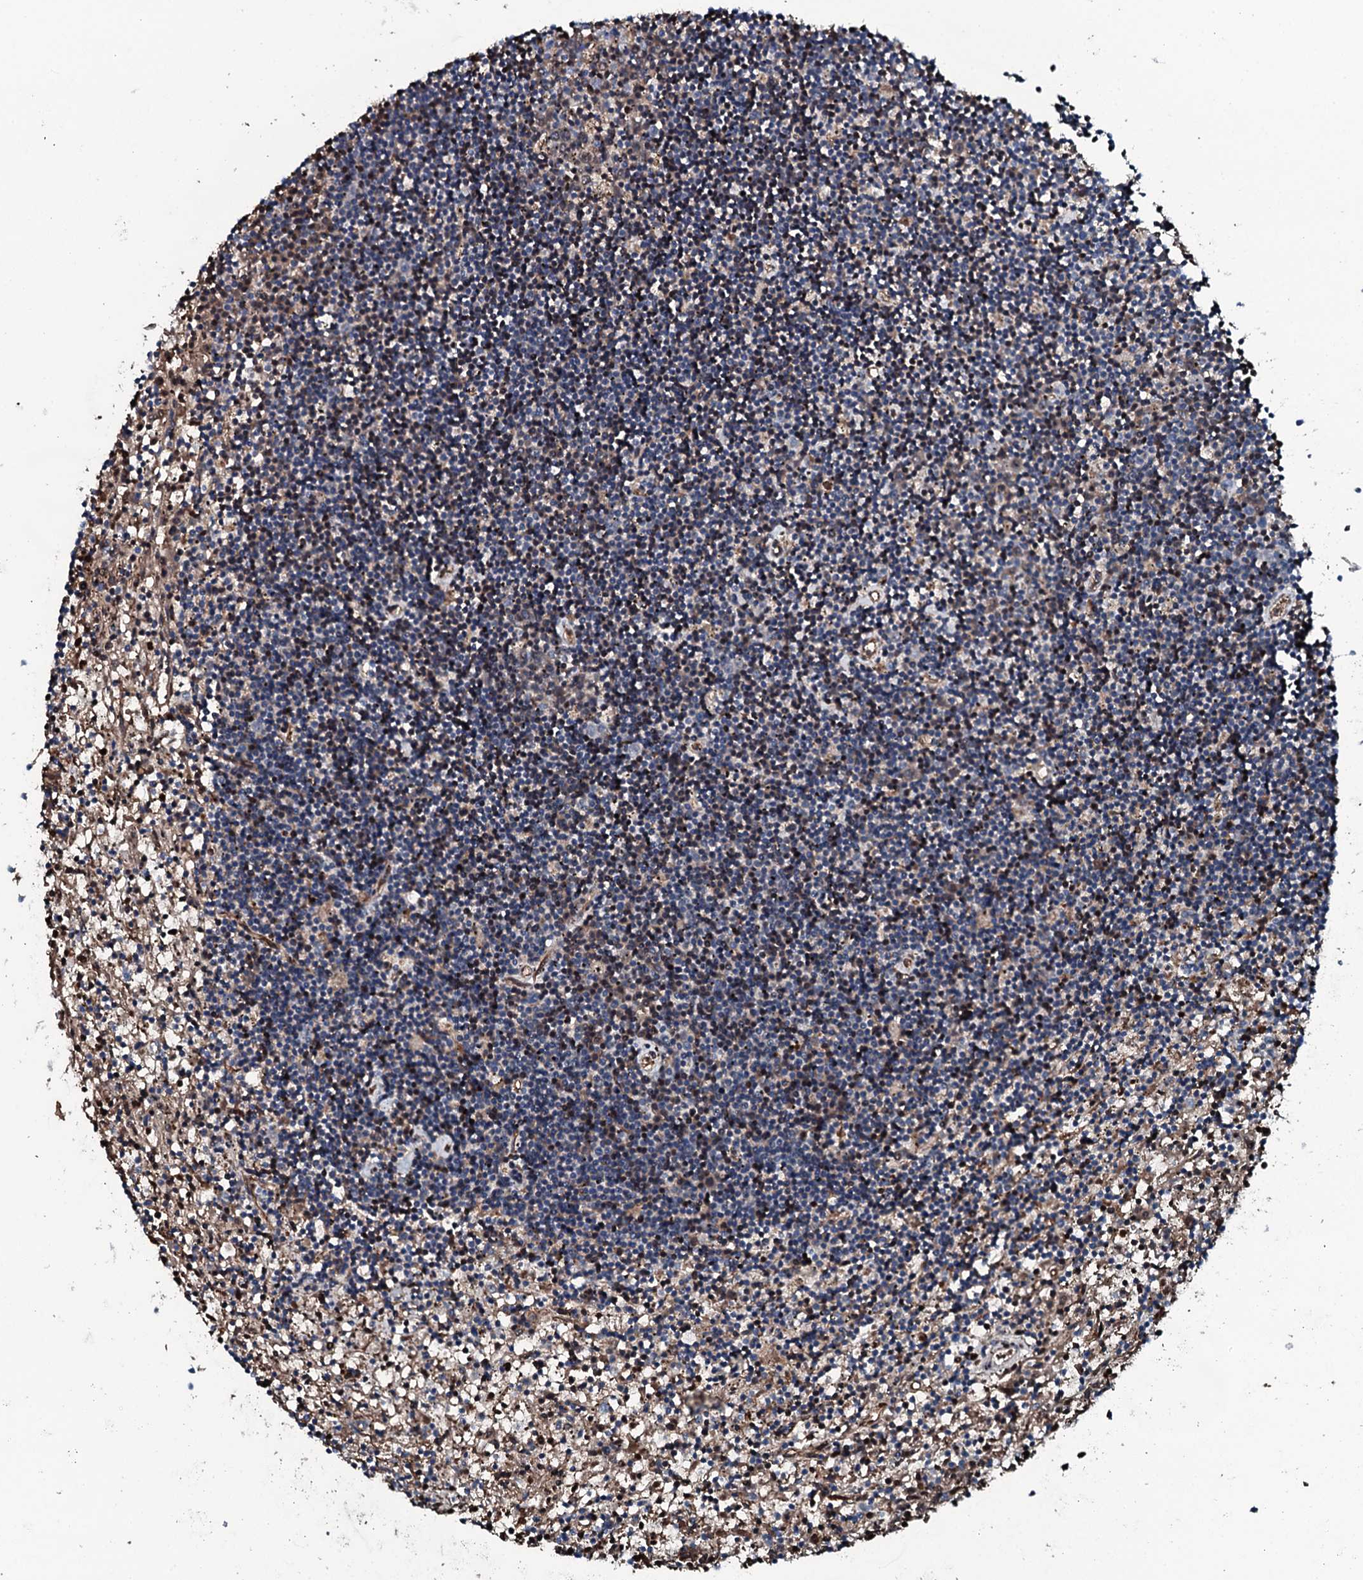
{"staining": {"intensity": "weak", "quantity": "<25%", "location": "cytoplasmic/membranous"}, "tissue": "lymphoma", "cell_type": "Tumor cells", "image_type": "cancer", "snomed": [{"axis": "morphology", "description": "Malignant lymphoma, non-Hodgkin's type, Low grade"}, {"axis": "topography", "description": "Spleen"}], "caption": "There is no significant expression in tumor cells of lymphoma.", "gene": "TRIM7", "patient": {"sex": "male", "age": 76}}